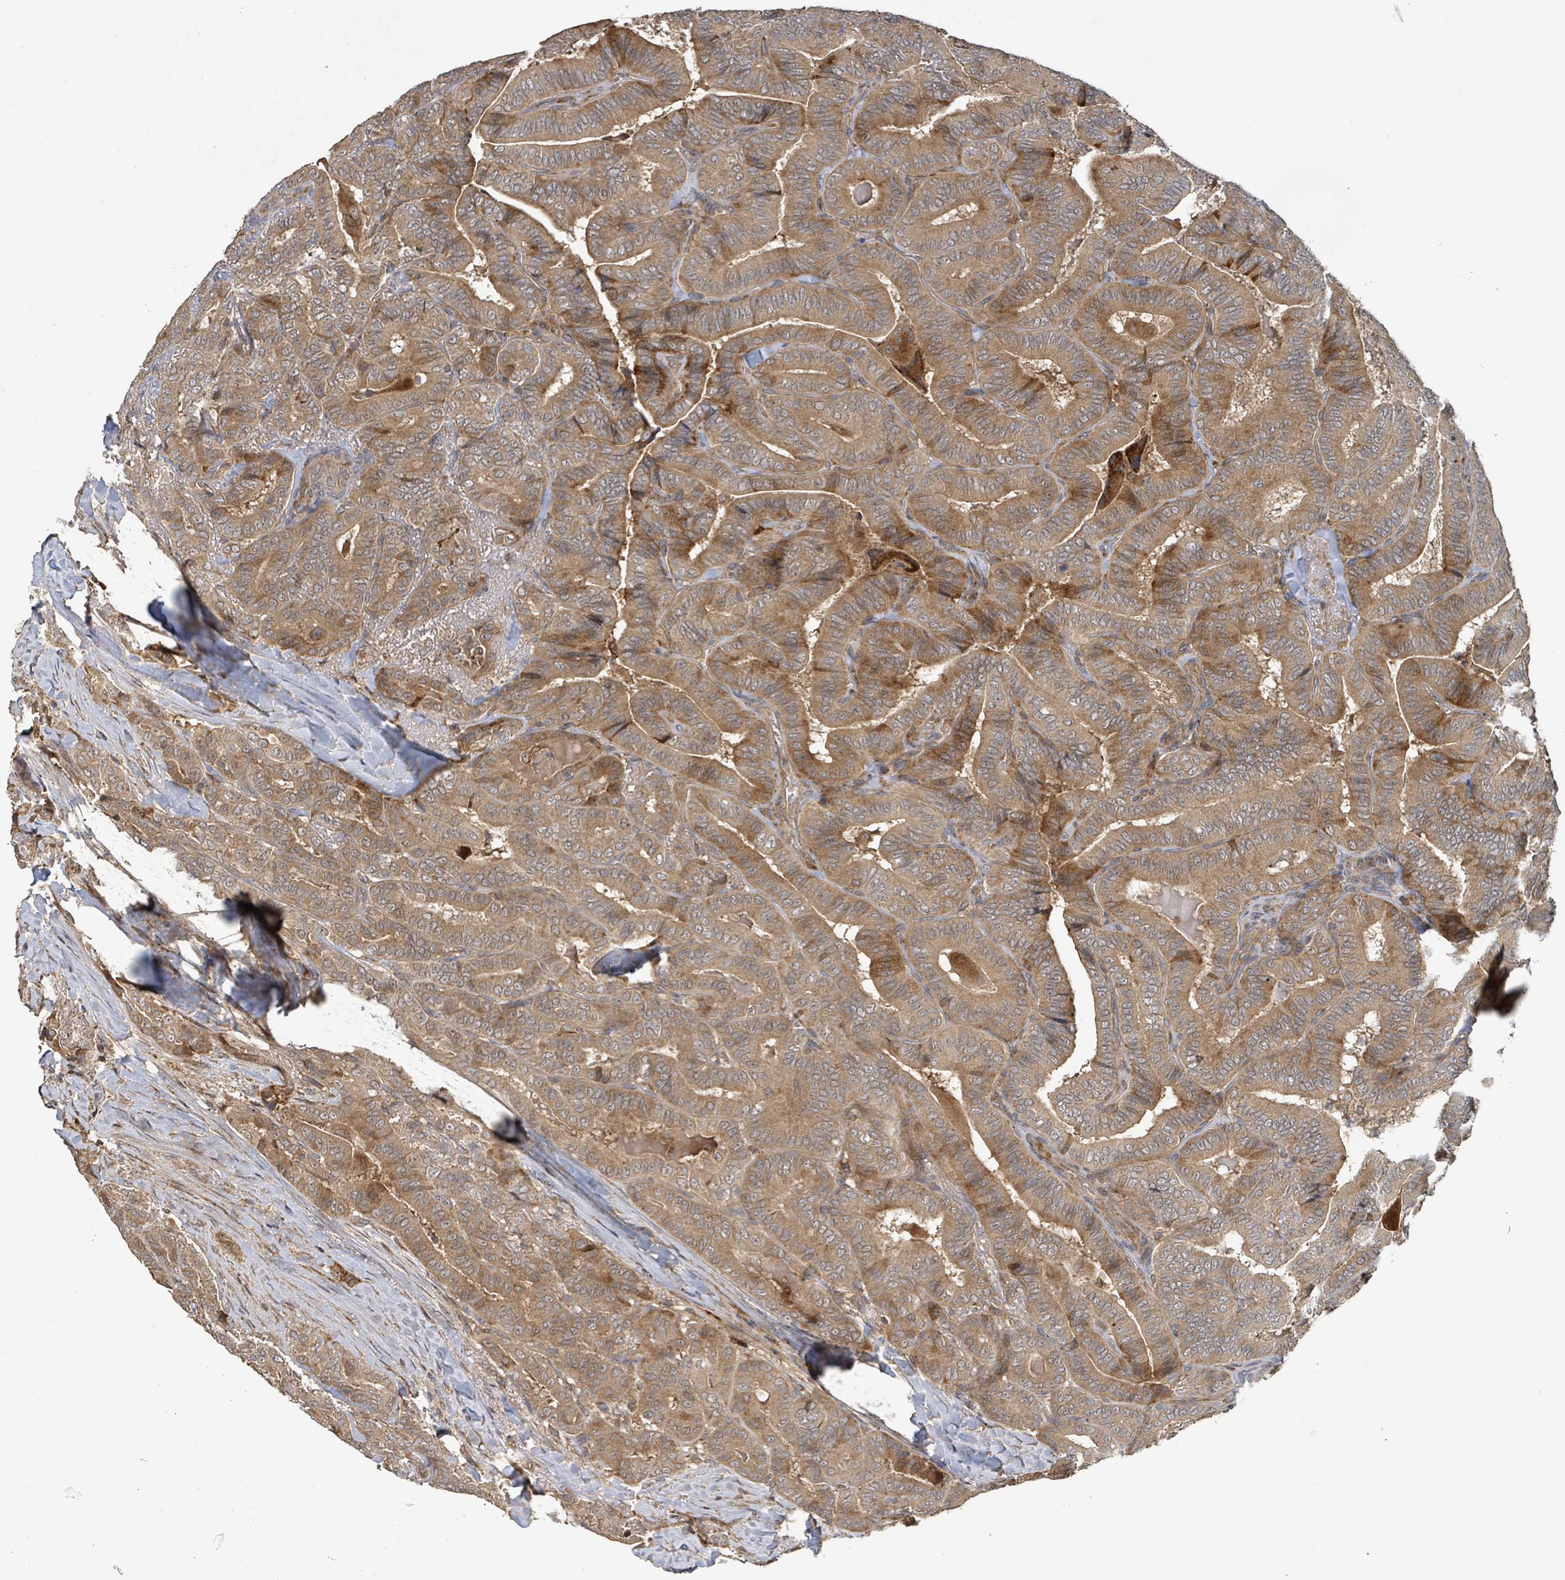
{"staining": {"intensity": "moderate", "quantity": ">75%", "location": "cytoplasmic/membranous"}, "tissue": "thyroid cancer", "cell_type": "Tumor cells", "image_type": "cancer", "snomed": [{"axis": "morphology", "description": "Papillary adenocarcinoma, NOS"}, {"axis": "topography", "description": "Thyroid gland"}], "caption": "Tumor cells show medium levels of moderate cytoplasmic/membranous staining in about >75% of cells in human thyroid cancer (papillary adenocarcinoma). The staining is performed using DAB (3,3'-diaminobenzidine) brown chromogen to label protein expression. The nuclei are counter-stained blue using hematoxylin.", "gene": "STARD4", "patient": {"sex": "male", "age": 61}}